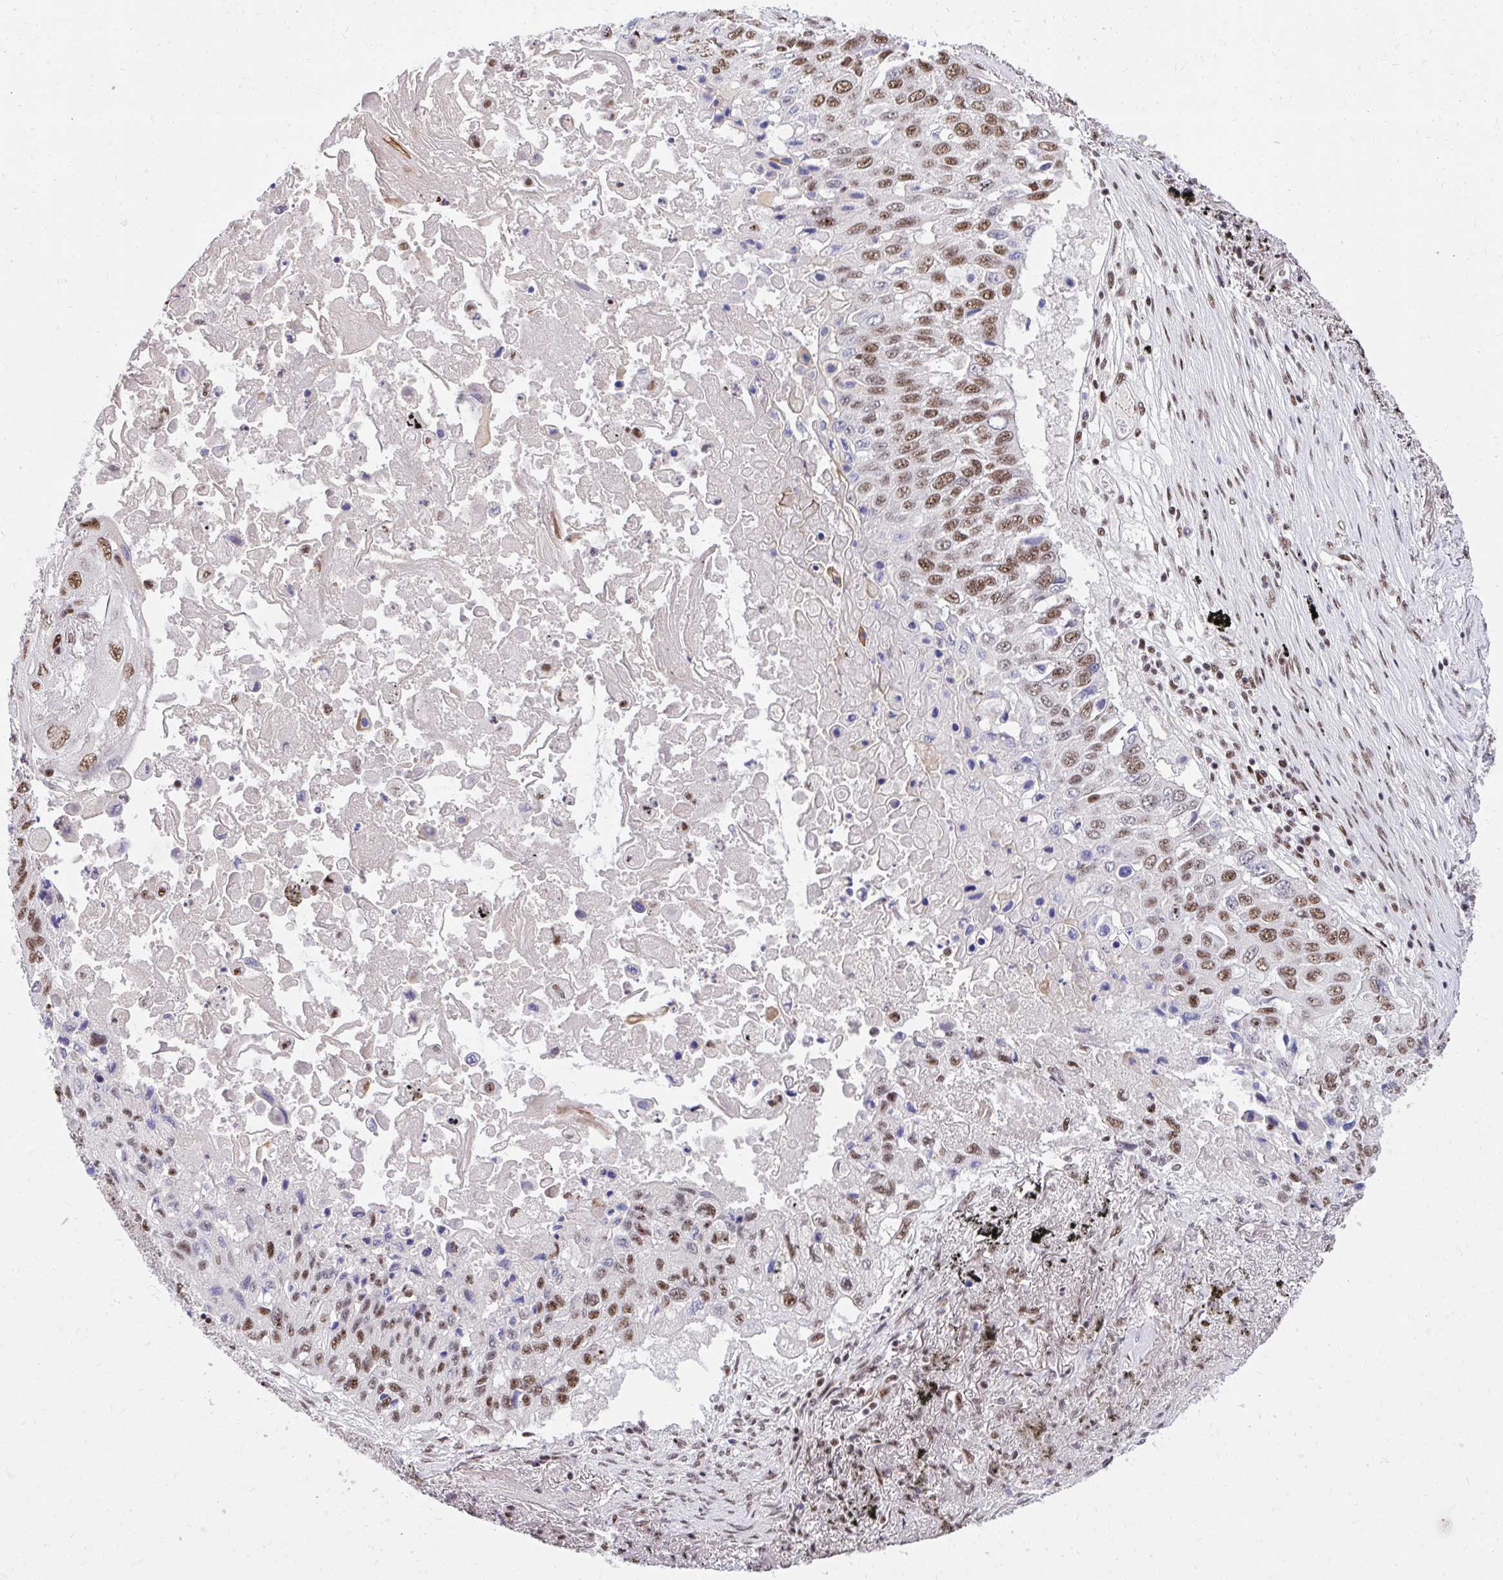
{"staining": {"intensity": "moderate", "quantity": ">75%", "location": "nuclear"}, "tissue": "lung cancer", "cell_type": "Tumor cells", "image_type": "cancer", "snomed": [{"axis": "morphology", "description": "Squamous cell carcinoma, NOS"}, {"axis": "topography", "description": "Lung"}], "caption": "Tumor cells reveal moderate nuclear expression in about >75% of cells in lung squamous cell carcinoma. The staining is performed using DAB (3,3'-diaminobenzidine) brown chromogen to label protein expression. The nuclei are counter-stained blue using hematoxylin.", "gene": "SYNE4", "patient": {"sex": "male", "age": 75}}